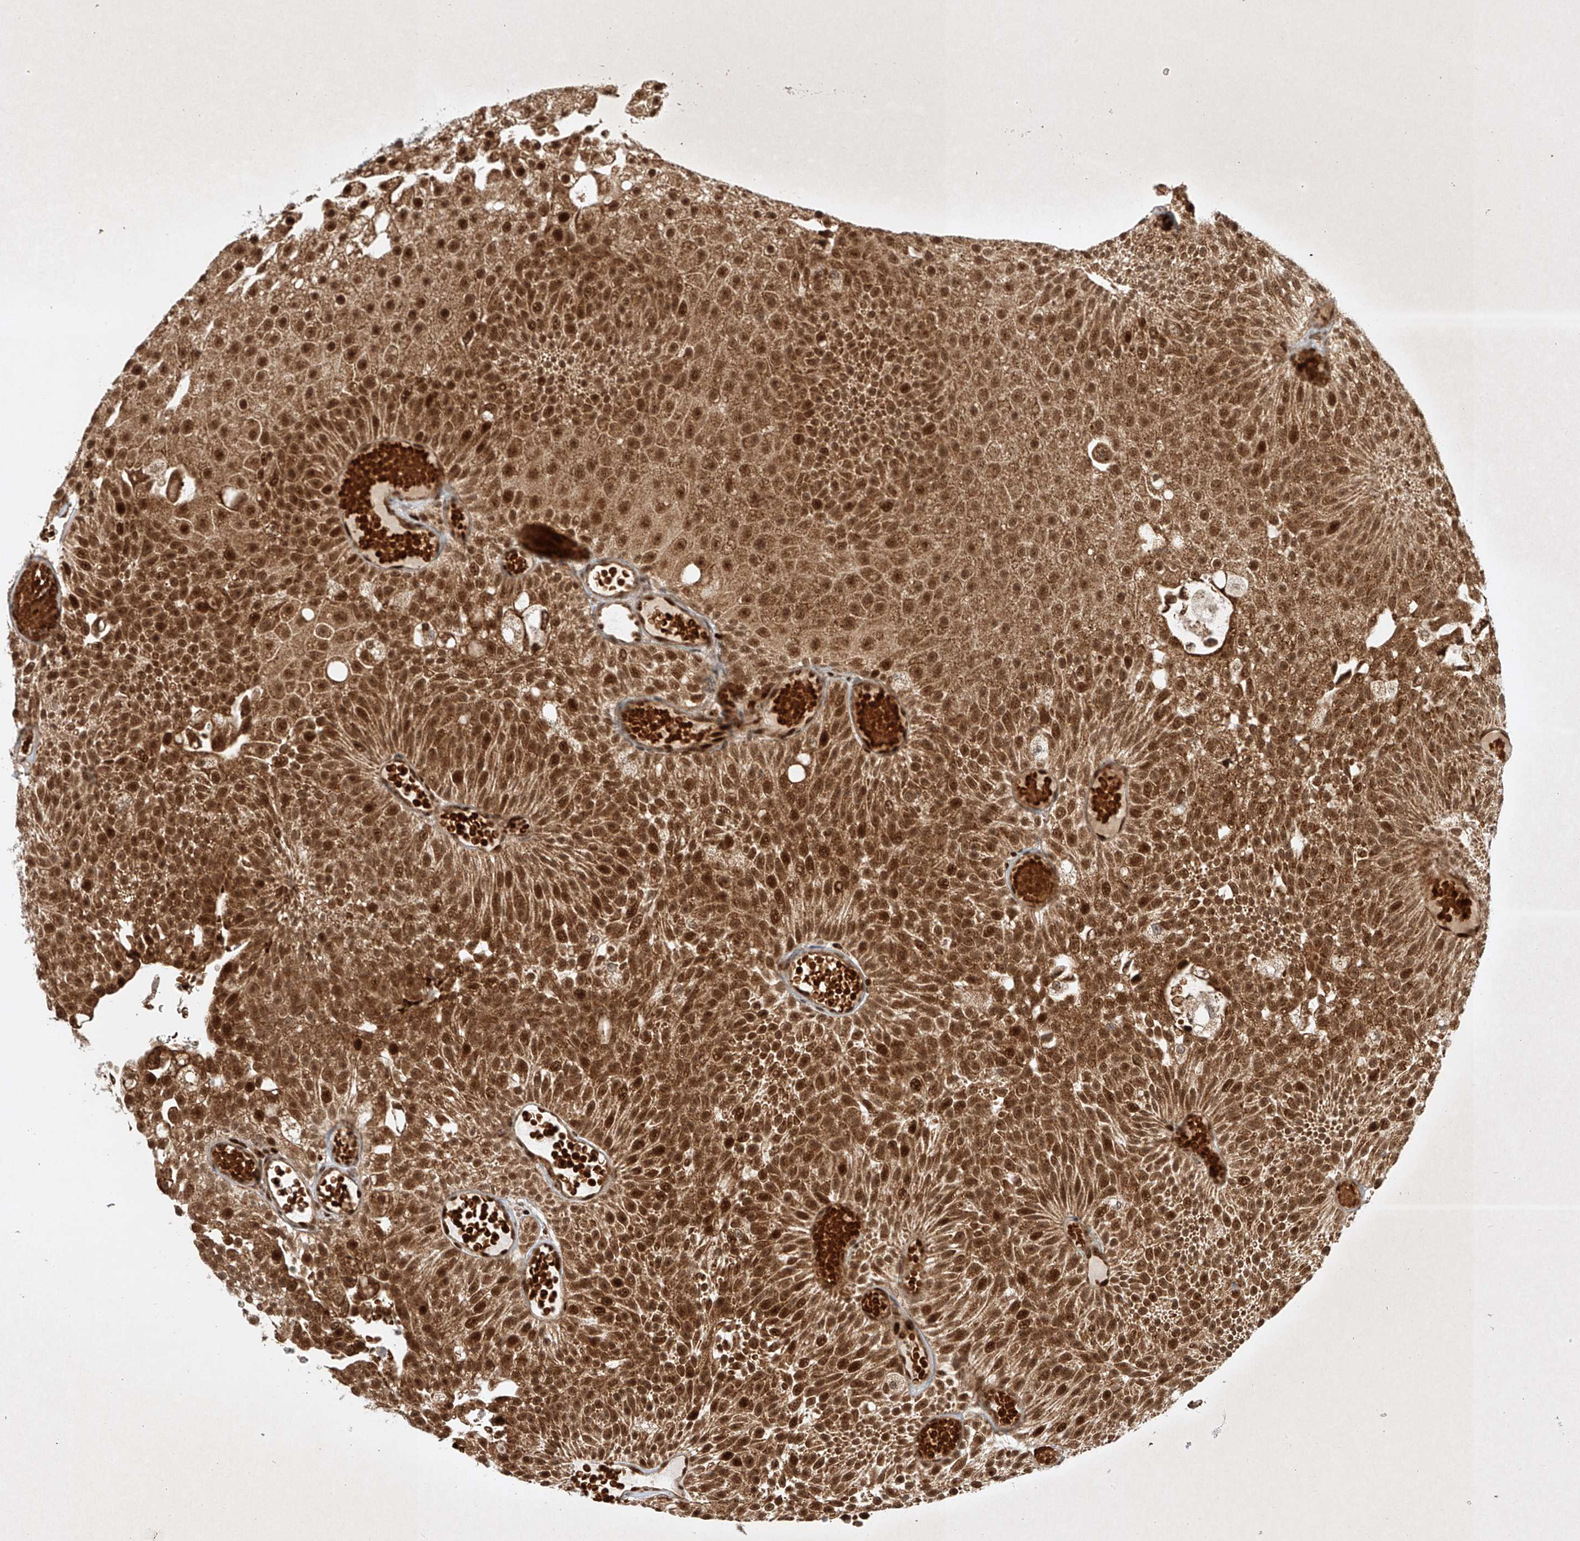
{"staining": {"intensity": "strong", "quantity": ">75%", "location": "cytoplasmic/membranous,nuclear"}, "tissue": "urothelial cancer", "cell_type": "Tumor cells", "image_type": "cancer", "snomed": [{"axis": "morphology", "description": "Urothelial carcinoma, Low grade"}, {"axis": "topography", "description": "Urinary bladder"}], "caption": "Immunohistochemical staining of human low-grade urothelial carcinoma reveals high levels of strong cytoplasmic/membranous and nuclear protein staining in approximately >75% of tumor cells. (DAB IHC, brown staining for protein, blue staining for nuclei).", "gene": "EPG5", "patient": {"sex": "male", "age": 78}}